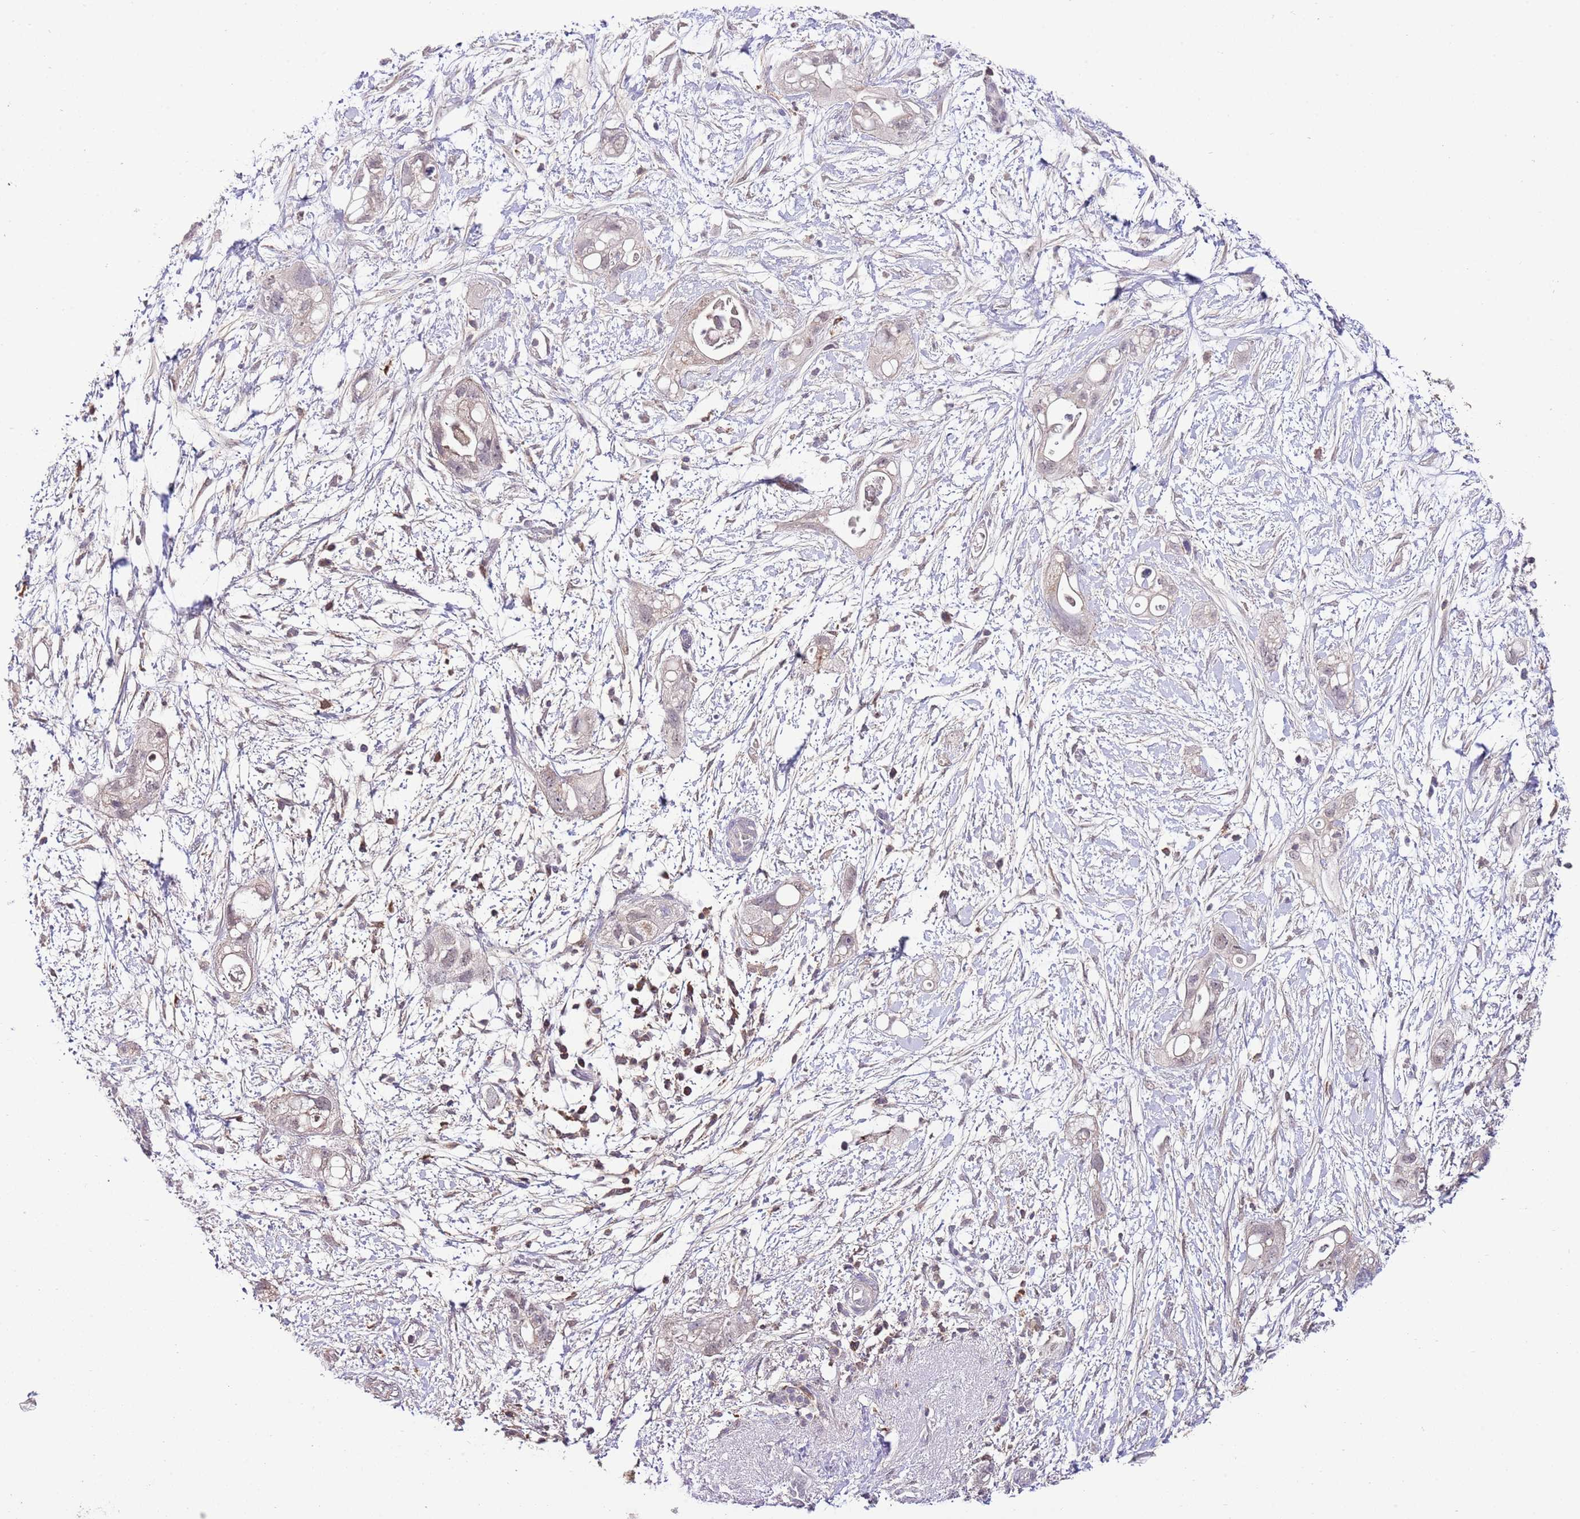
{"staining": {"intensity": "negative", "quantity": "none", "location": "none"}, "tissue": "pancreatic cancer", "cell_type": "Tumor cells", "image_type": "cancer", "snomed": [{"axis": "morphology", "description": "Adenocarcinoma, NOS"}, {"axis": "topography", "description": "Pancreas"}], "caption": "Photomicrograph shows no significant protein expression in tumor cells of pancreatic cancer. (DAB (3,3'-diaminobenzidine) IHC visualized using brightfield microscopy, high magnification).", "gene": "EFHD1", "patient": {"sex": "female", "age": 72}}